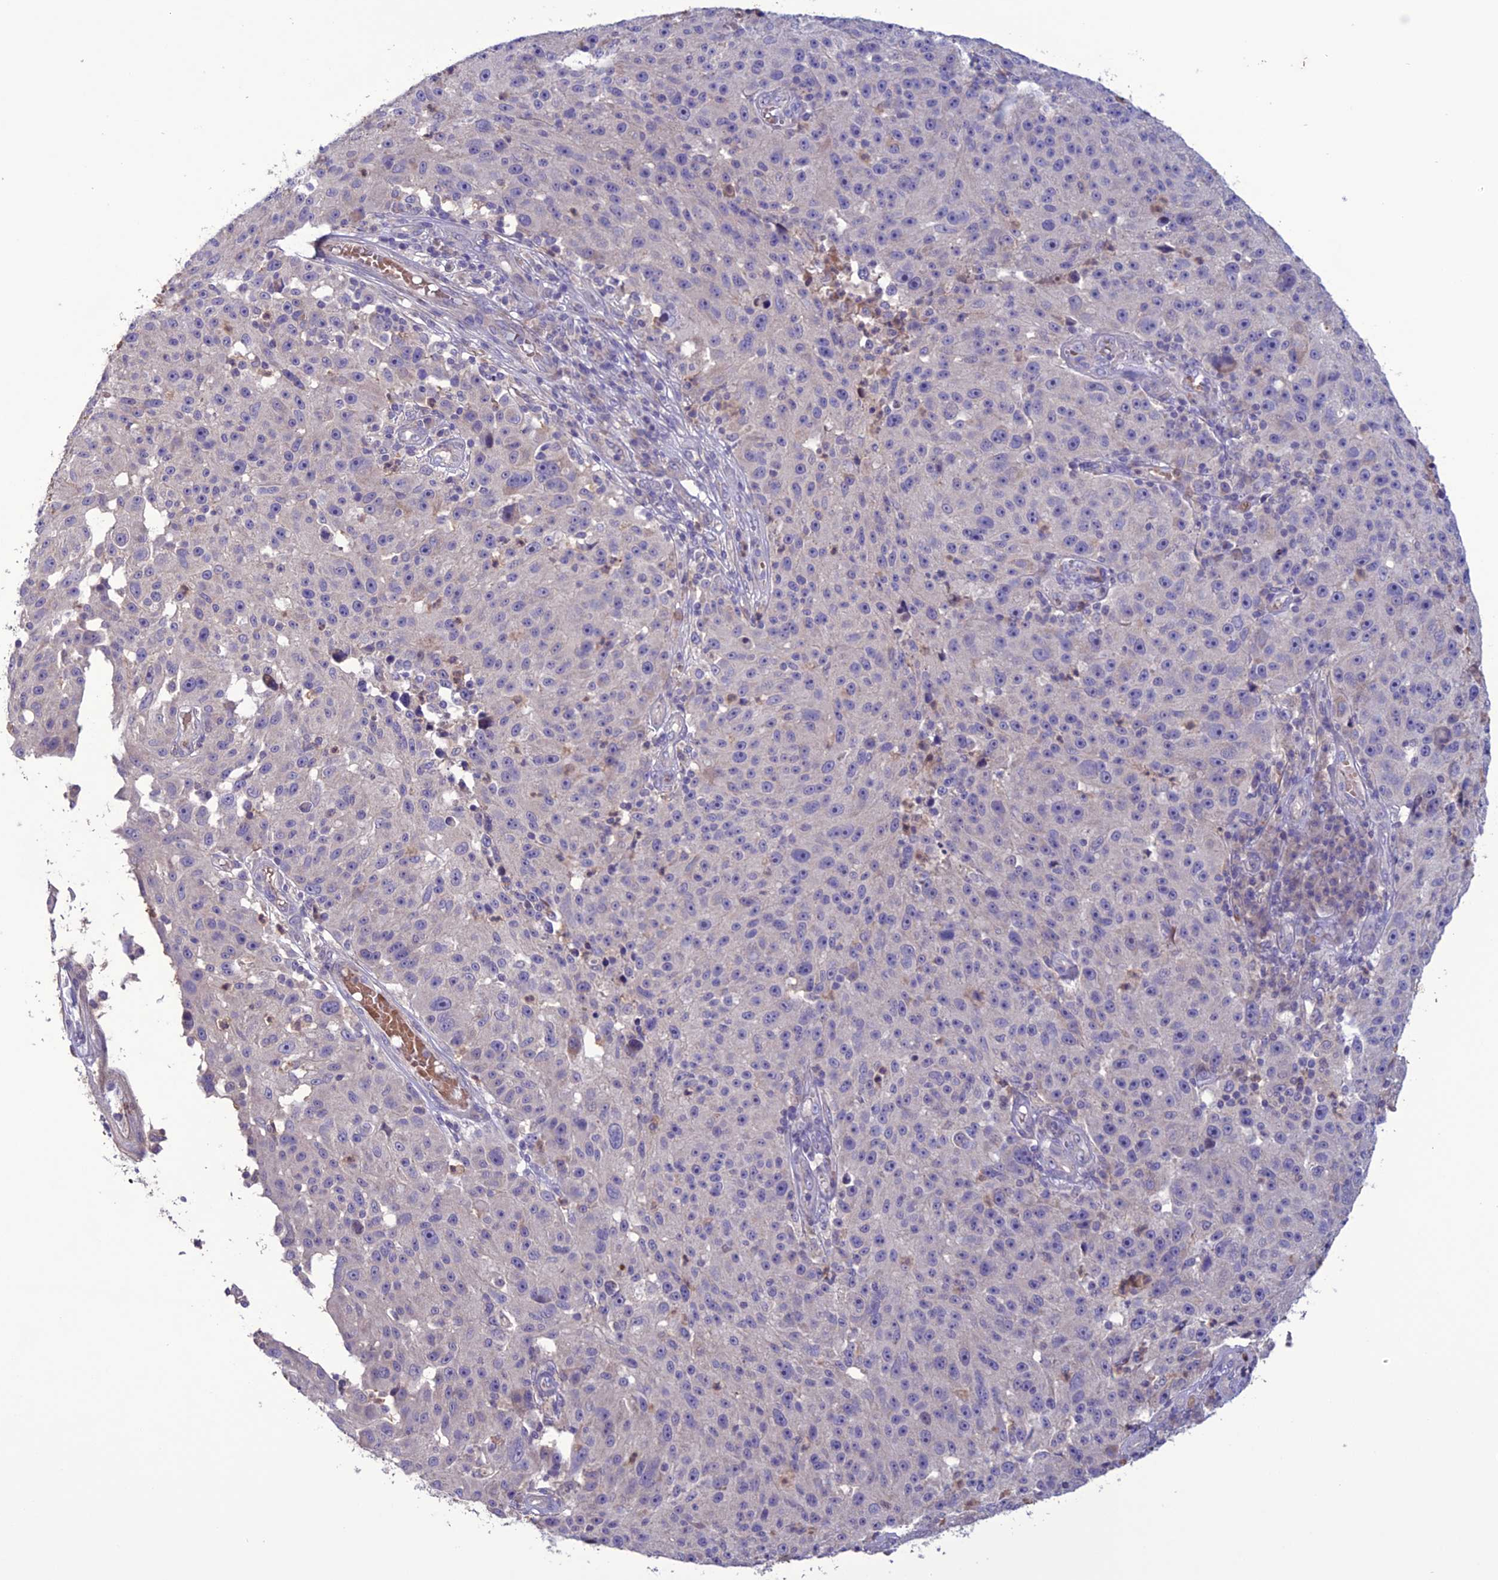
{"staining": {"intensity": "negative", "quantity": "none", "location": "none"}, "tissue": "melanoma", "cell_type": "Tumor cells", "image_type": "cancer", "snomed": [{"axis": "morphology", "description": "Malignant melanoma, NOS"}, {"axis": "topography", "description": "Skin"}], "caption": "This is an IHC micrograph of malignant melanoma. There is no staining in tumor cells.", "gene": "C2orf76", "patient": {"sex": "male", "age": 53}}